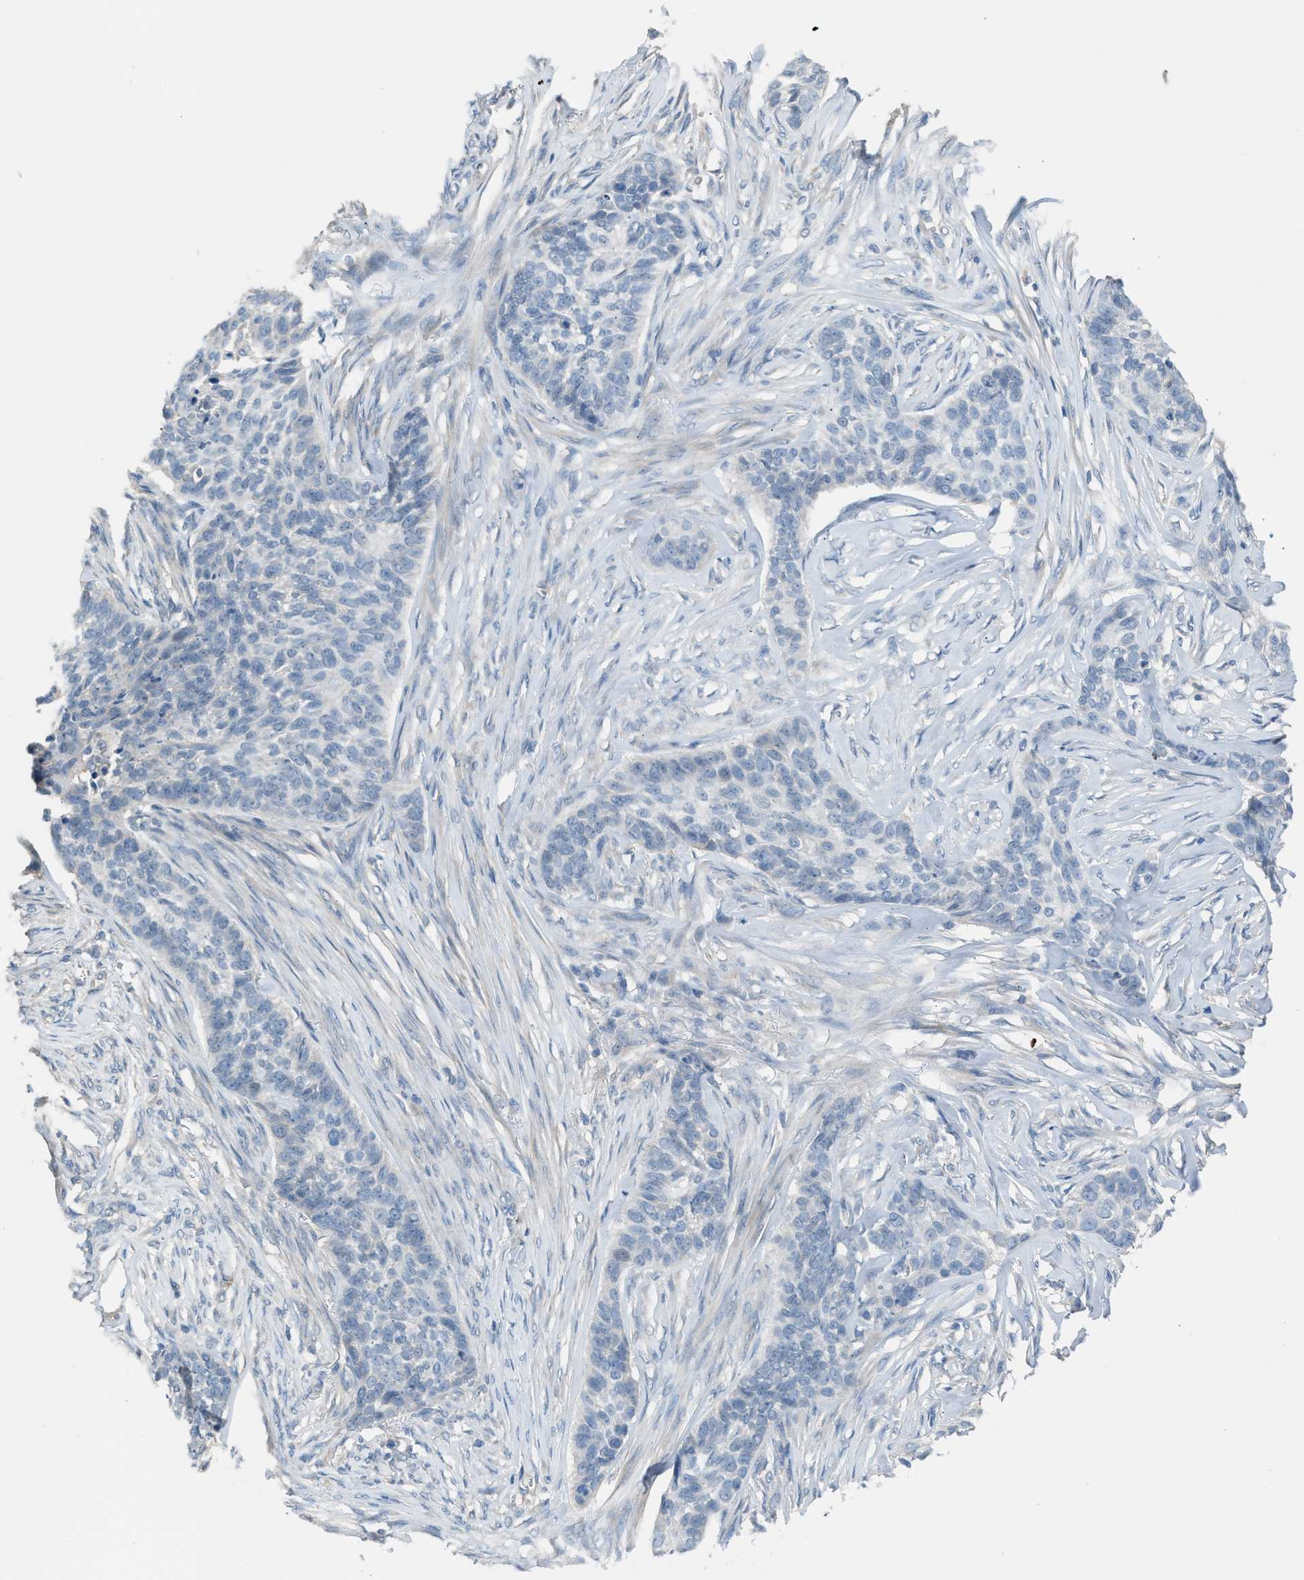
{"staining": {"intensity": "negative", "quantity": "none", "location": "none"}, "tissue": "skin cancer", "cell_type": "Tumor cells", "image_type": "cancer", "snomed": [{"axis": "morphology", "description": "Basal cell carcinoma"}, {"axis": "topography", "description": "Skin"}], "caption": "Immunohistochemistry of human basal cell carcinoma (skin) shows no staining in tumor cells.", "gene": "CFAP77", "patient": {"sex": "male", "age": 85}}